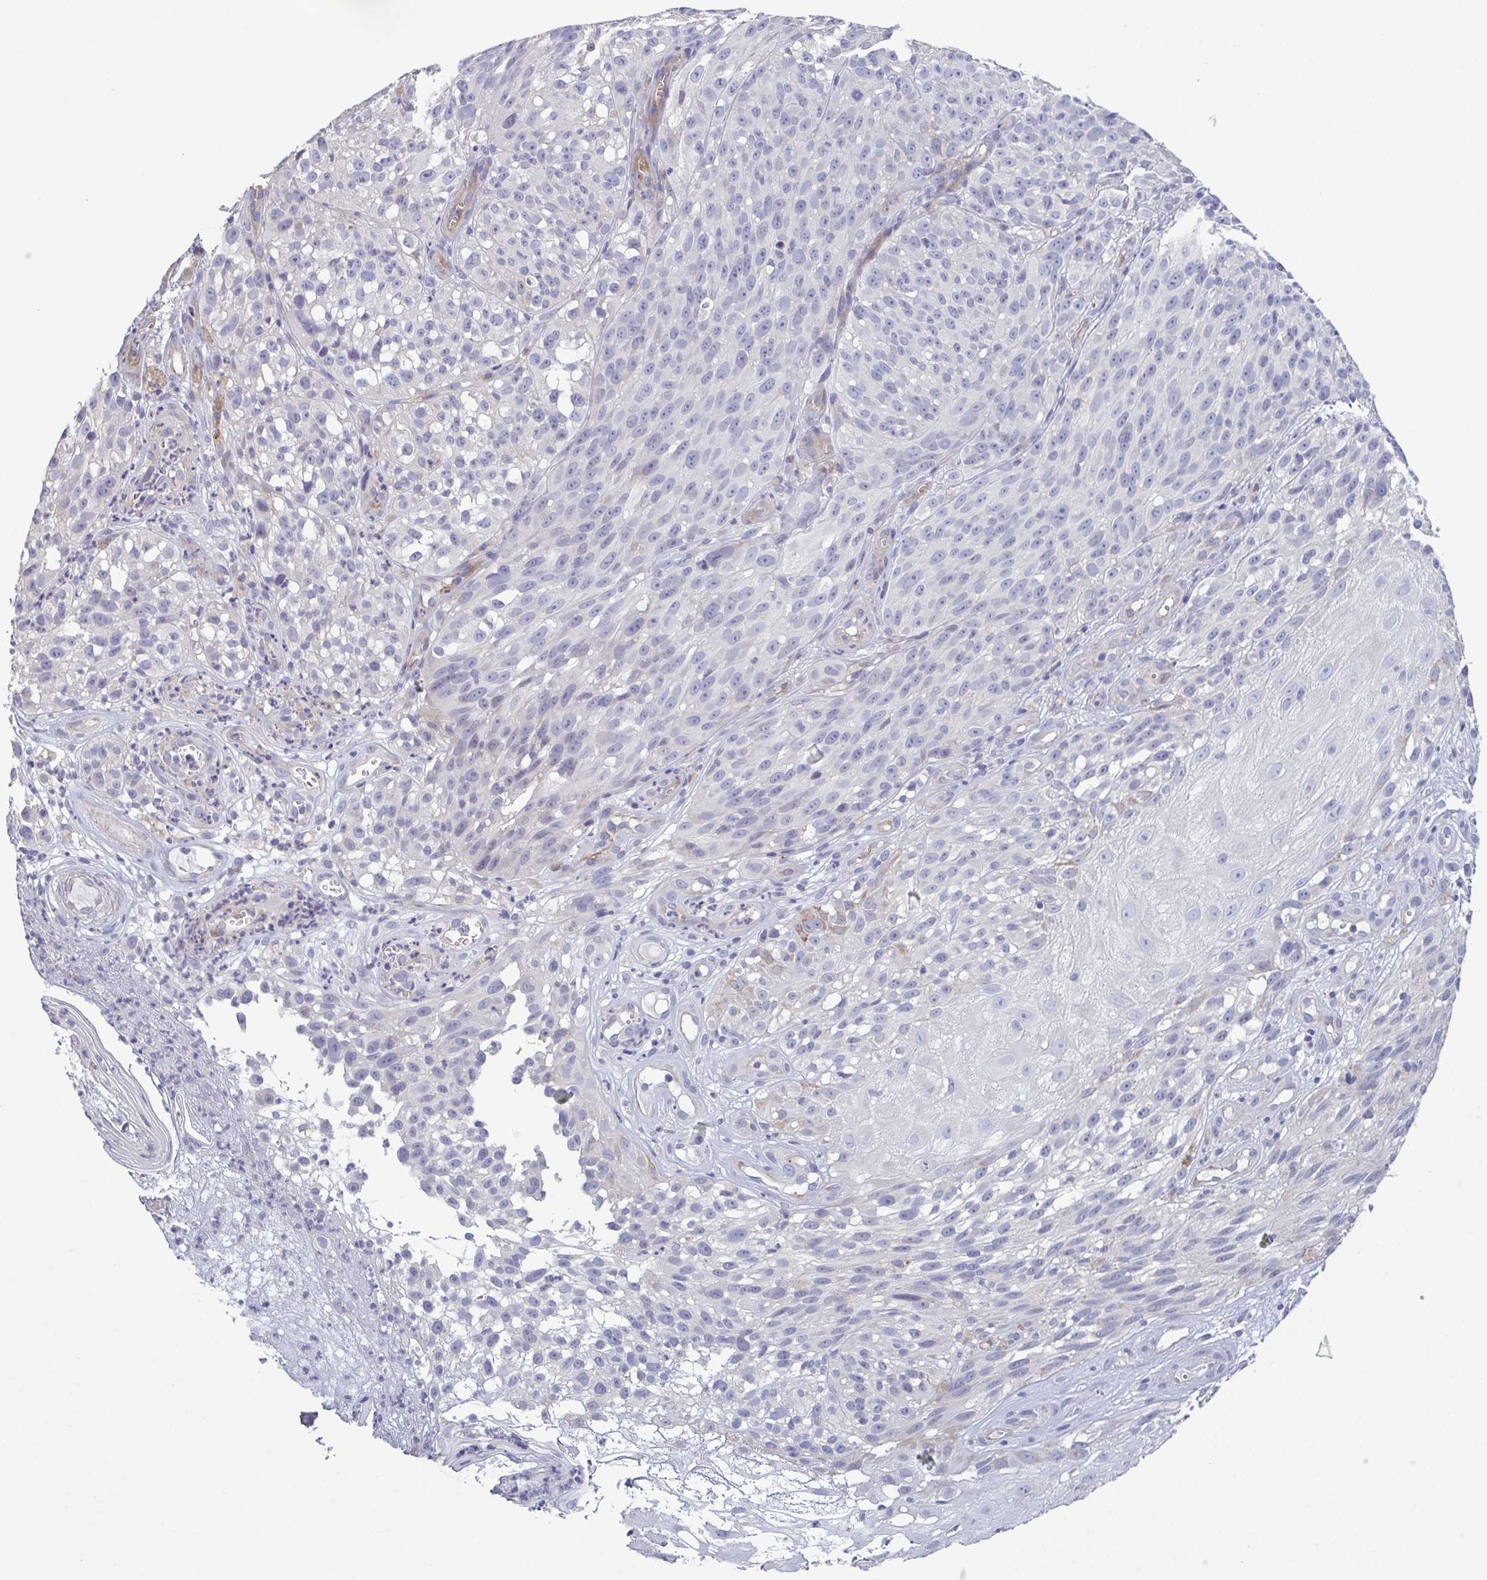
{"staining": {"intensity": "negative", "quantity": "none", "location": "none"}, "tissue": "melanoma", "cell_type": "Tumor cells", "image_type": "cancer", "snomed": [{"axis": "morphology", "description": "Malignant melanoma, NOS"}, {"axis": "topography", "description": "Skin"}], "caption": "Micrograph shows no protein expression in tumor cells of malignant melanoma tissue.", "gene": "GLDC", "patient": {"sex": "female", "age": 85}}